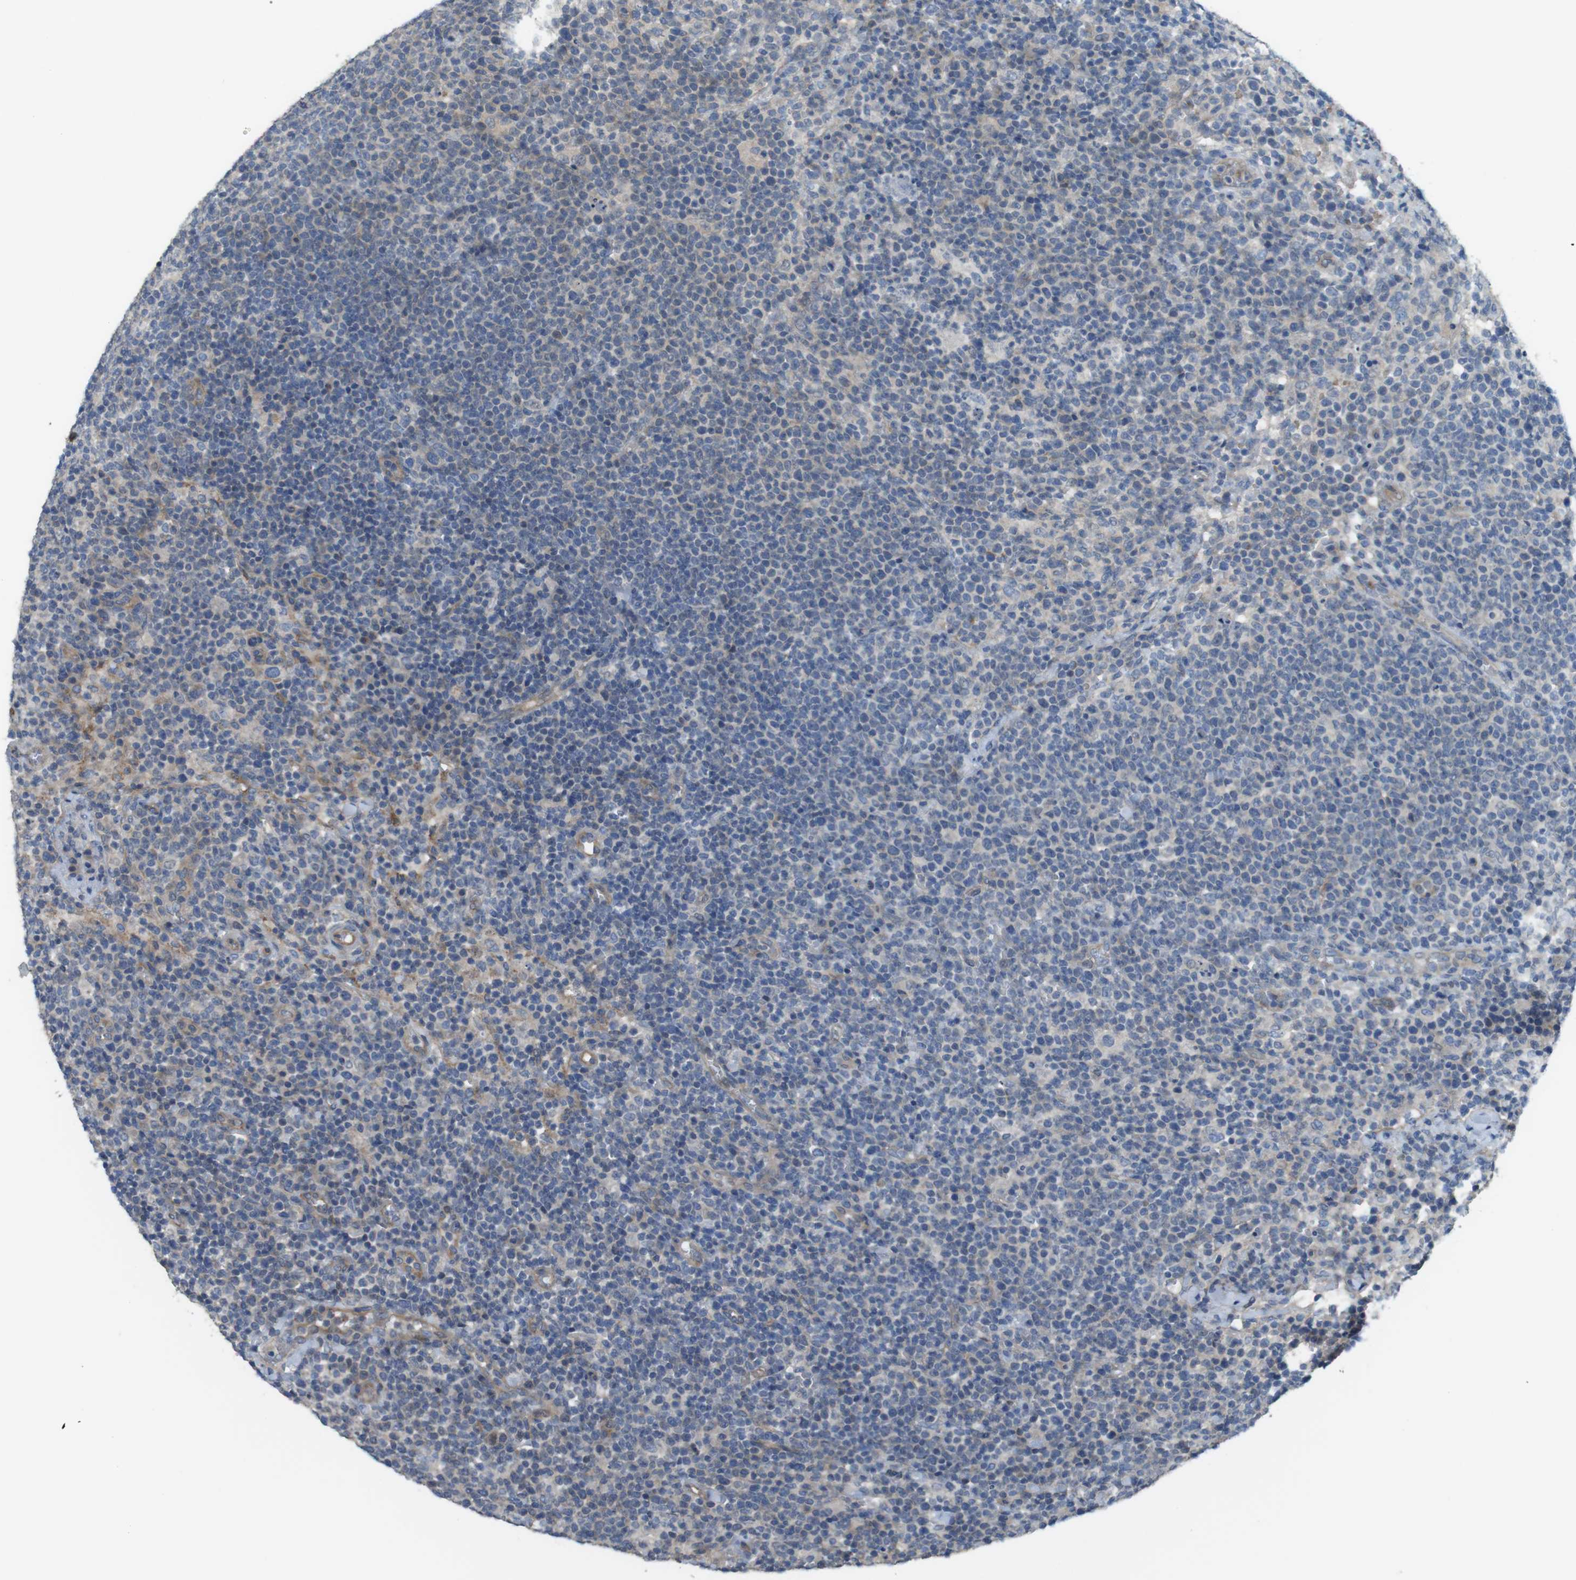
{"staining": {"intensity": "weak", "quantity": "<25%", "location": "cytoplasmic/membranous"}, "tissue": "lymphoma", "cell_type": "Tumor cells", "image_type": "cancer", "snomed": [{"axis": "morphology", "description": "Malignant lymphoma, non-Hodgkin's type, High grade"}, {"axis": "topography", "description": "Lymph node"}], "caption": "The histopathology image demonstrates no staining of tumor cells in lymphoma.", "gene": "ABHD15", "patient": {"sex": "male", "age": 61}}